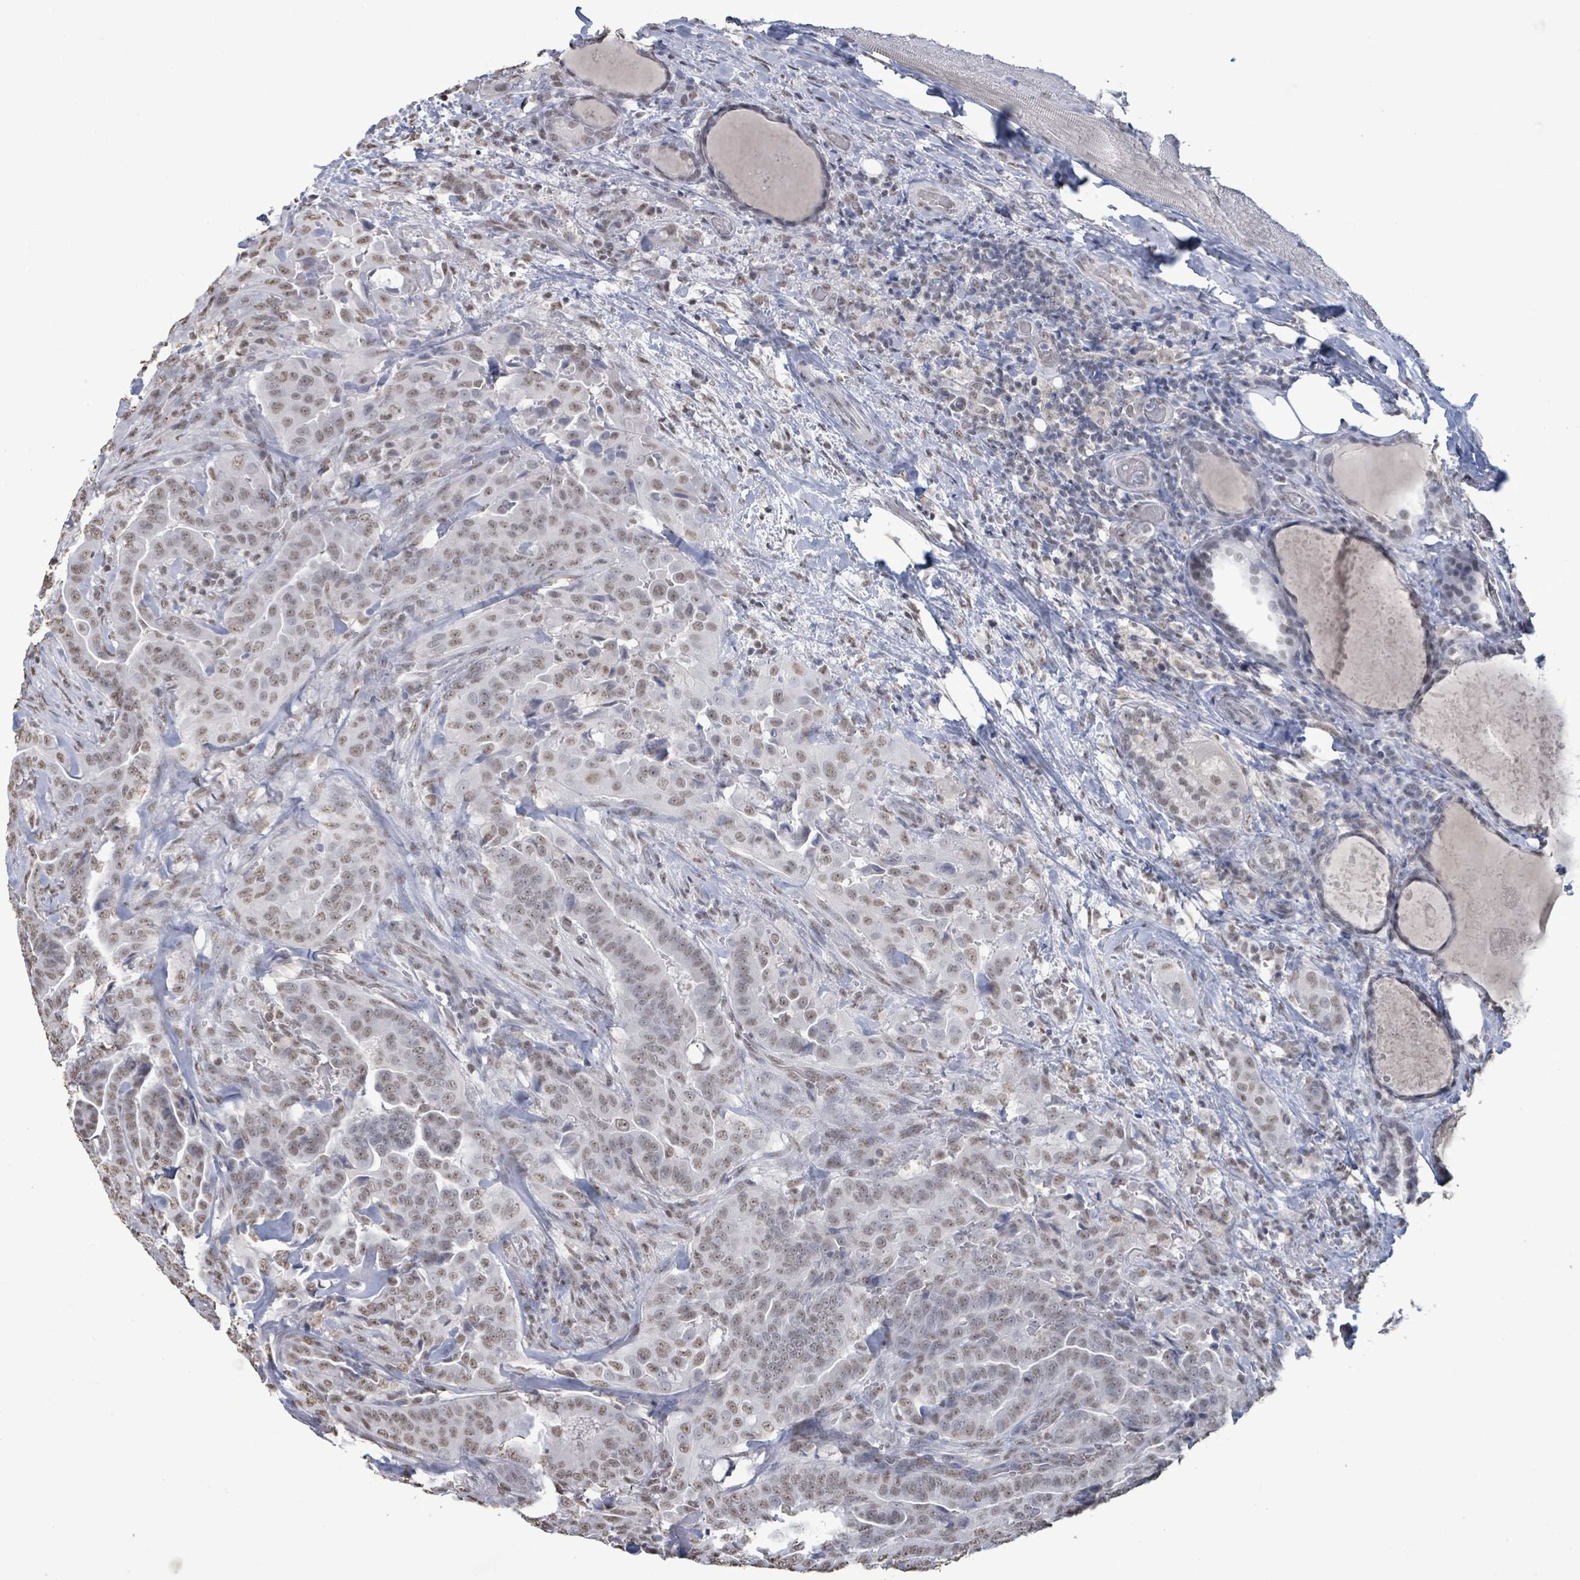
{"staining": {"intensity": "weak", "quantity": ">75%", "location": "nuclear"}, "tissue": "thyroid cancer", "cell_type": "Tumor cells", "image_type": "cancer", "snomed": [{"axis": "morphology", "description": "Papillary adenocarcinoma, NOS"}, {"axis": "topography", "description": "Thyroid gland"}], "caption": "This photomicrograph demonstrates immunohistochemistry staining of thyroid papillary adenocarcinoma, with low weak nuclear positivity in approximately >75% of tumor cells.", "gene": "SAMD14", "patient": {"sex": "male", "age": 61}}